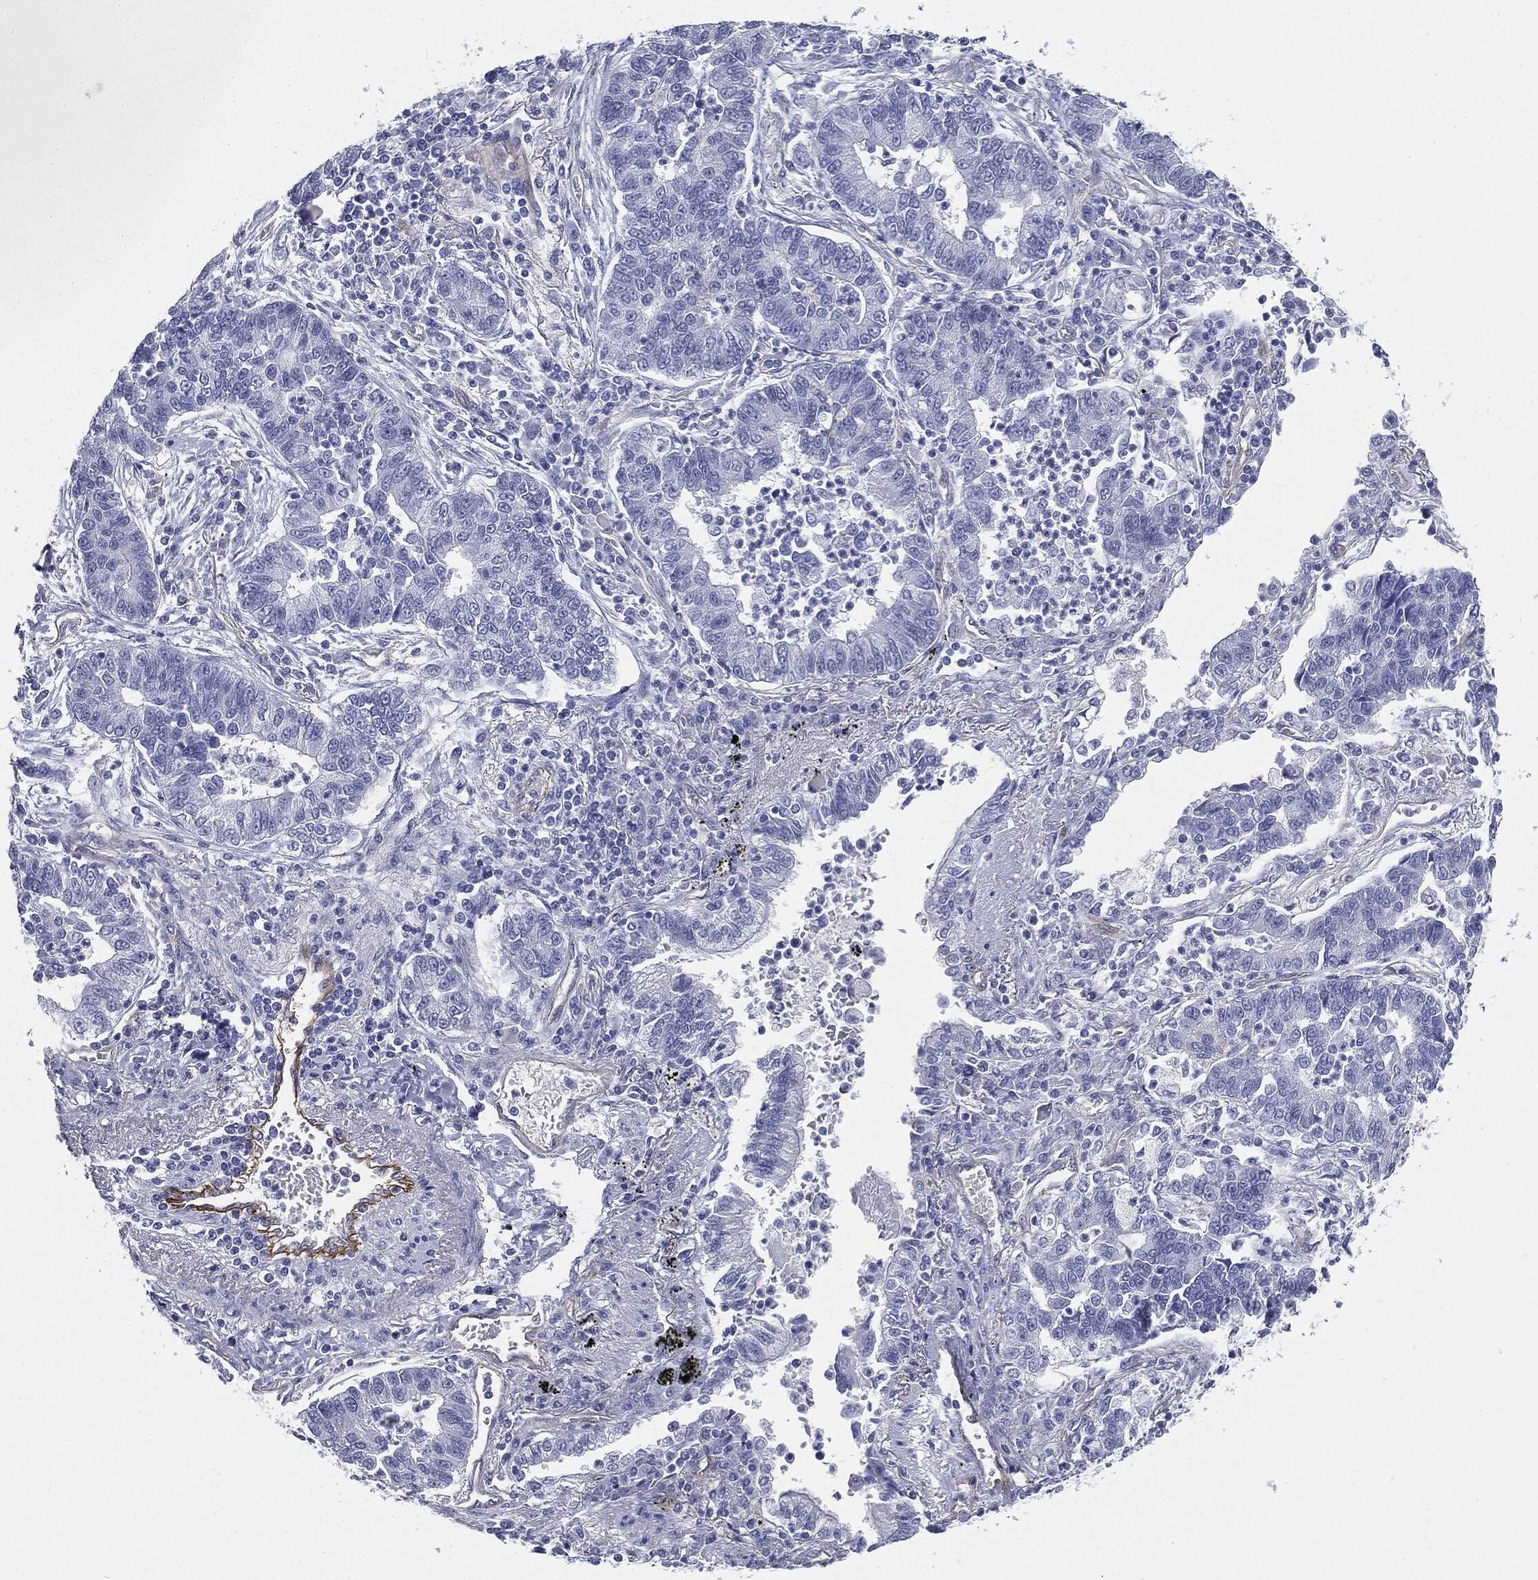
{"staining": {"intensity": "negative", "quantity": "none", "location": "none"}, "tissue": "lung cancer", "cell_type": "Tumor cells", "image_type": "cancer", "snomed": [{"axis": "morphology", "description": "Adenocarcinoma, NOS"}, {"axis": "topography", "description": "Lung"}], "caption": "An IHC histopathology image of adenocarcinoma (lung) is shown. There is no staining in tumor cells of adenocarcinoma (lung). (DAB immunohistochemistry visualized using brightfield microscopy, high magnification).", "gene": "MUC5AC", "patient": {"sex": "female", "age": 57}}